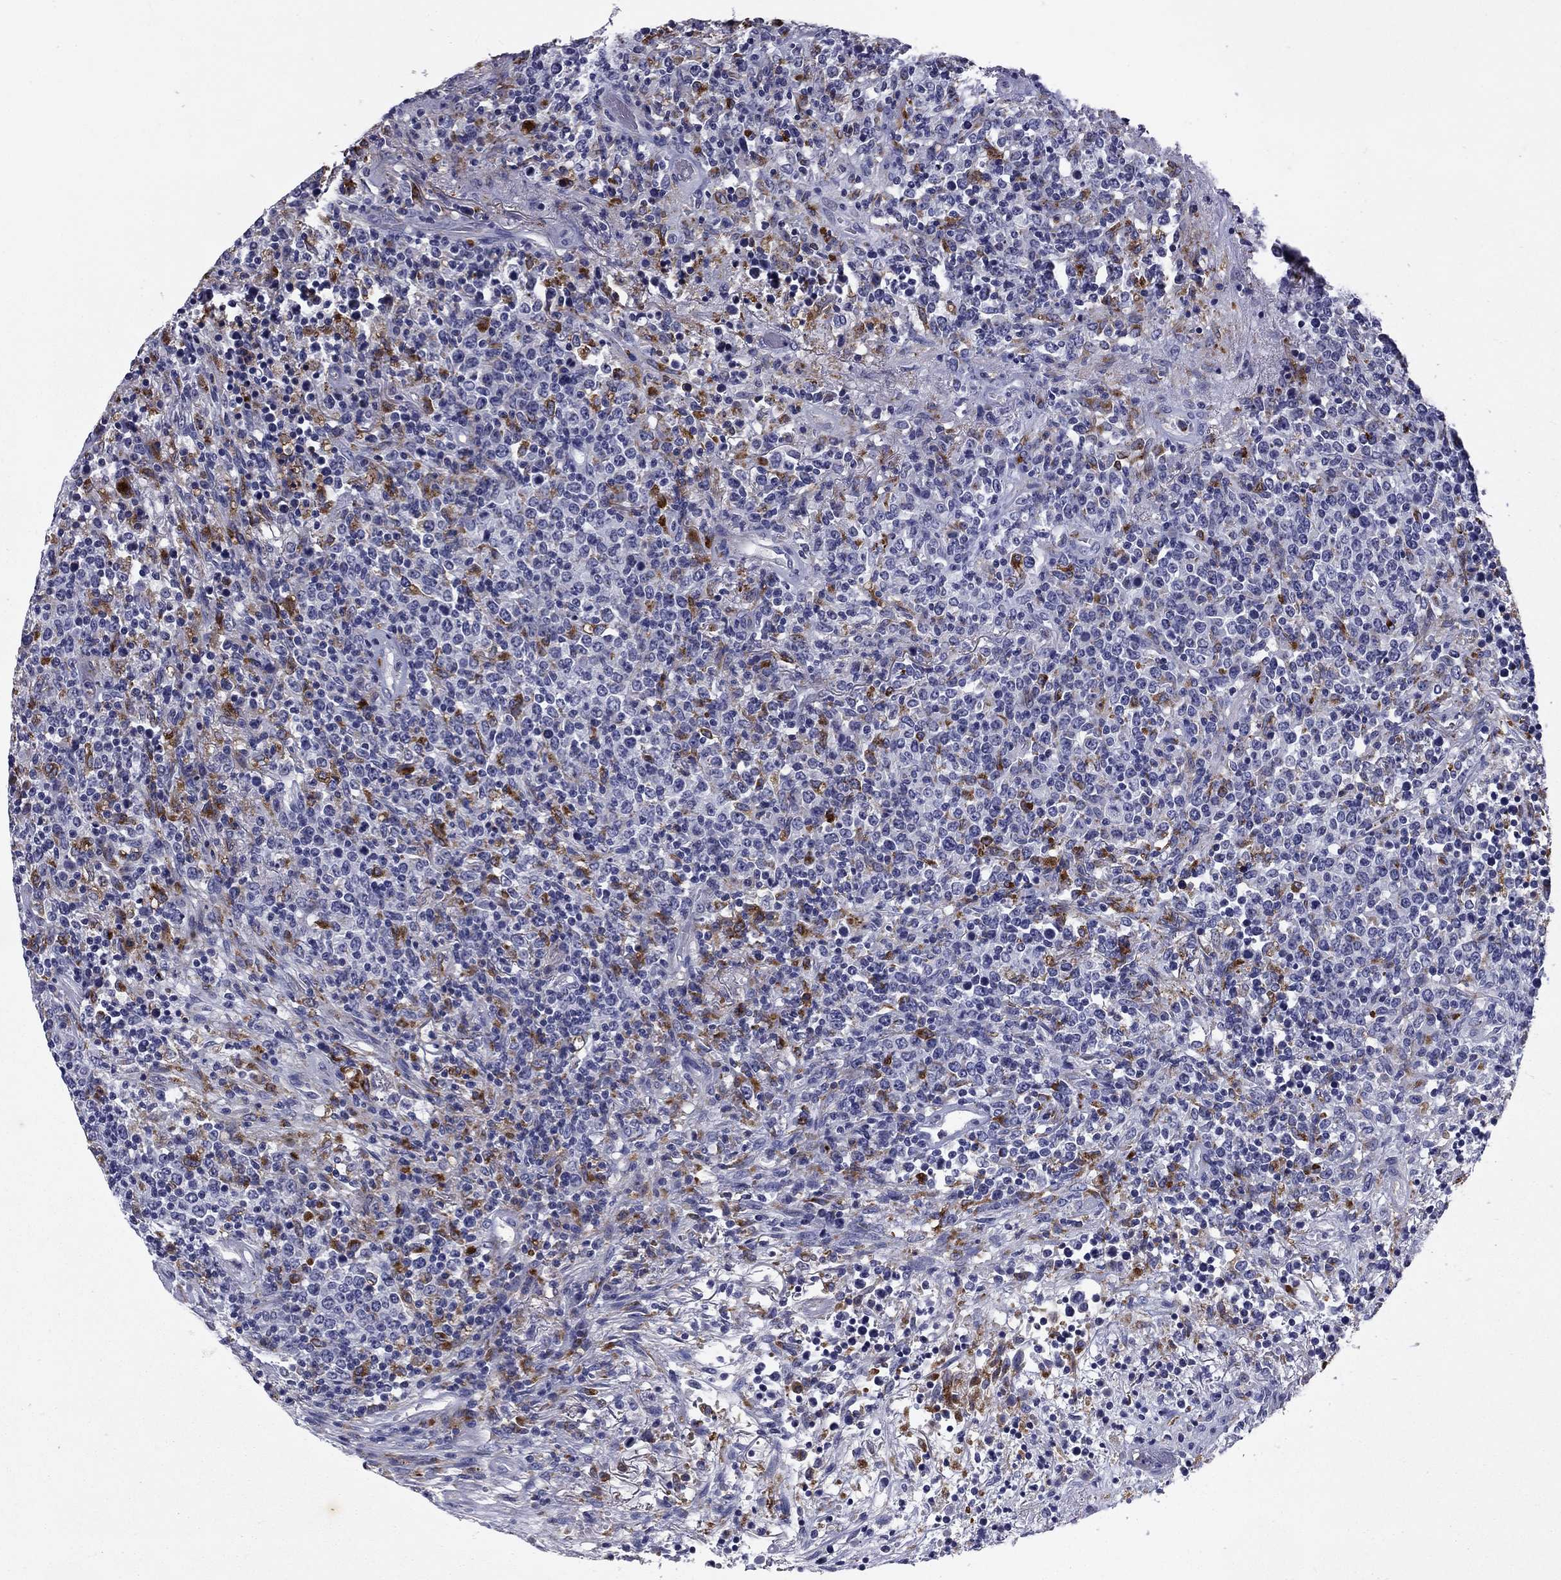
{"staining": {"intensity": "strong", "quantity": "<25%", "location": "cytoplasmic/membranous"}, "tissue": "lymphoma", "cell_type": "Tumor cells", "image_type": "cancer", "snomed": [{"axis": "morphology", "description": "Malignant lymphoma, non-Hodgkin's type, High grade"}, {"axis": "topography", "description": "Lung"}], "caption": "The photomicrograph demonstrates staining of malignant lymphoma, non-Hodgkin's type (high-grade), revealing strong cytoplasmic/membranous protein staining (brown color) within tumor cells.", "gene": "MADCAM1", "patient": {"sex": "male", "age": 79}}